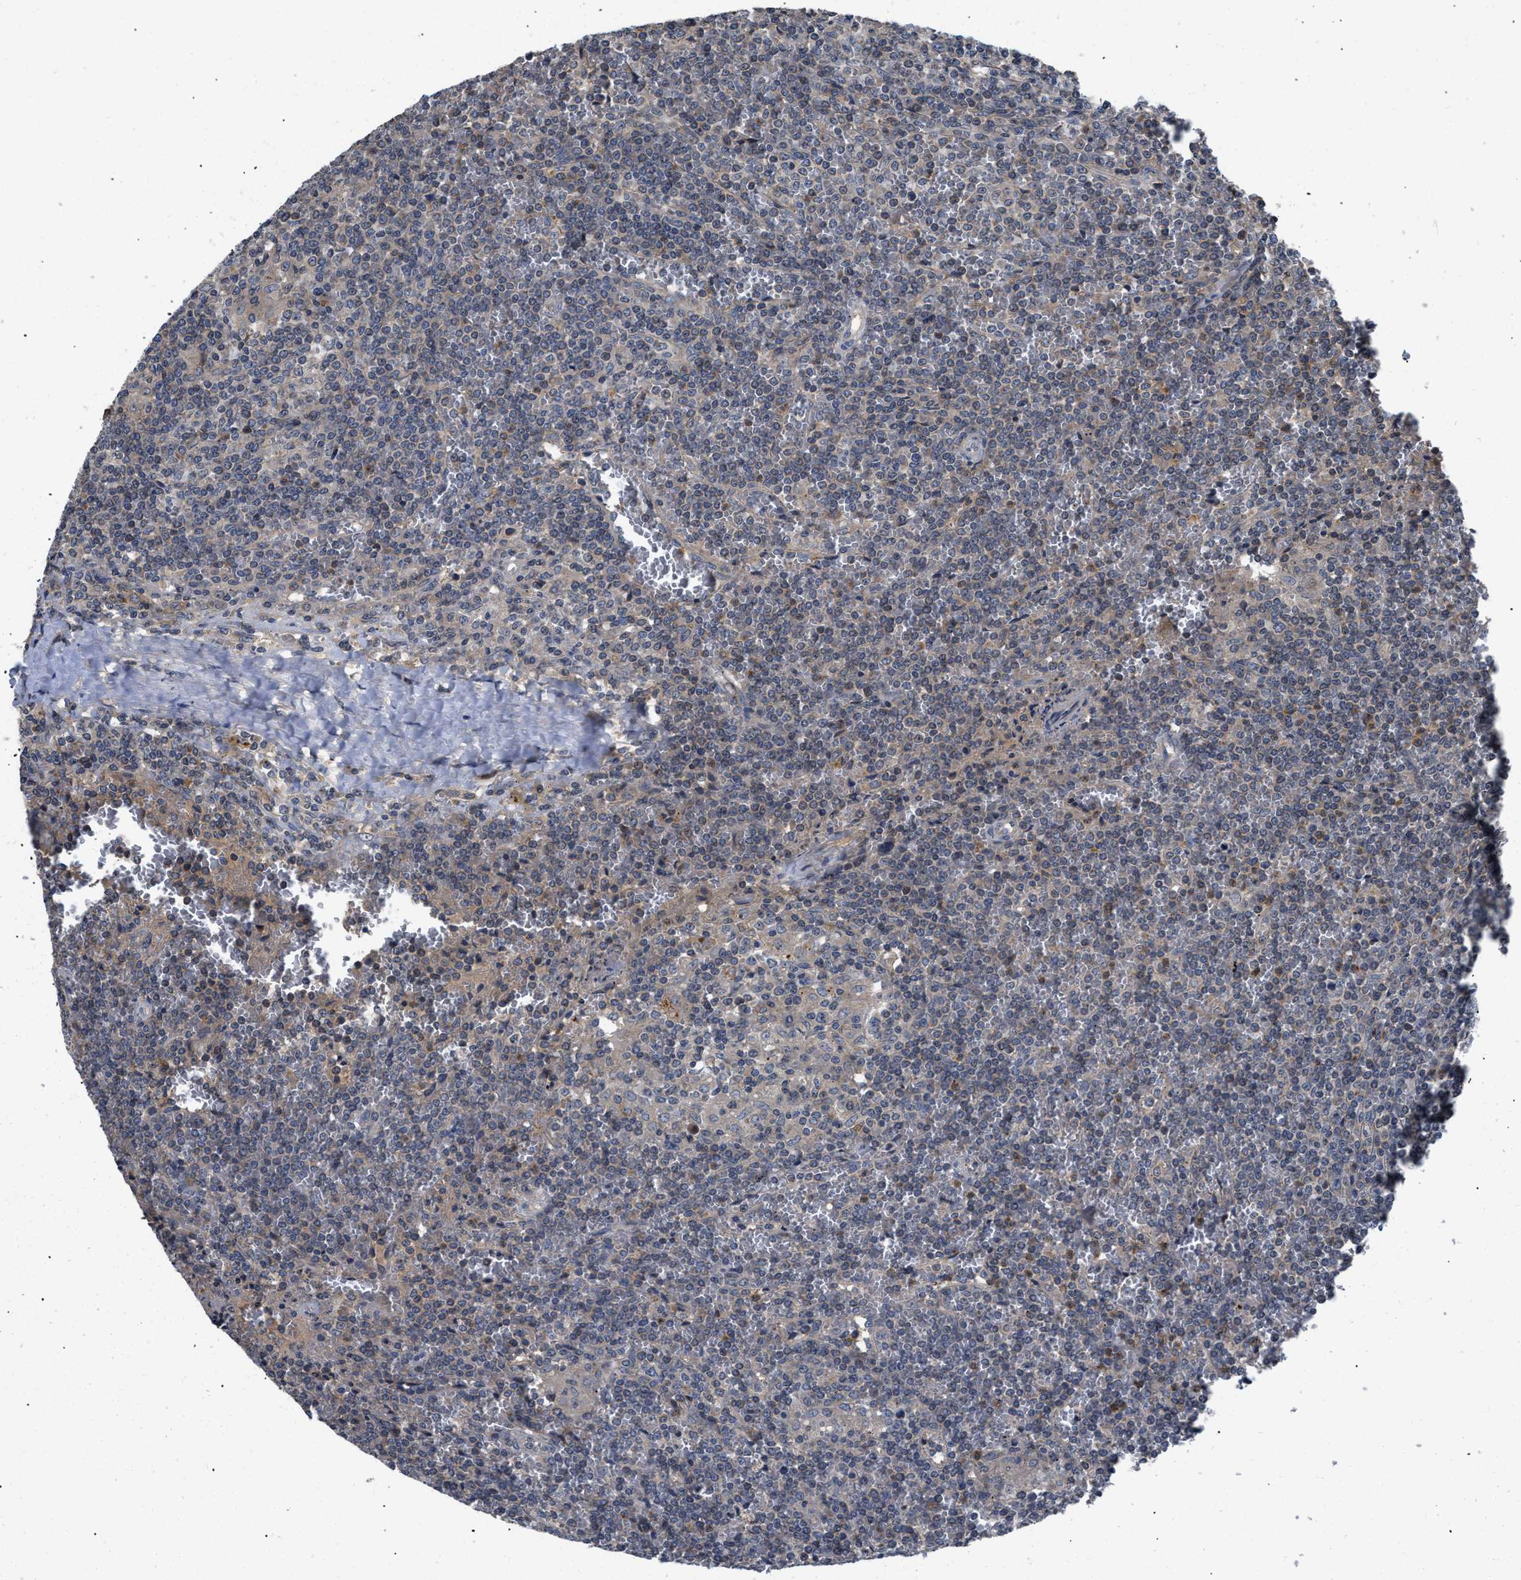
{"staining": {"intensity": "weak", "quantity": "<25%", "location": "cytoplasmic/membranous"}, "tissue": "lymphoma", "cell_type": "Tumor cells", "image_type": "cancer", "snomed": [{"axis": "morphology", "description": "Malignant lymphoma, non-Hodgkin's type, Low grade"}, {"axis": "topography", "description": "Spleen"}], "caption": "Immunohistochemistry histopathology image of malignant lymphoma, non-Hodgkin's type (low-grade) stained for a protein (brown), which demonstrates no expression in tumor cells.", "gene": "VPS4A", "patient": {"sex": "female", "age": 19}}